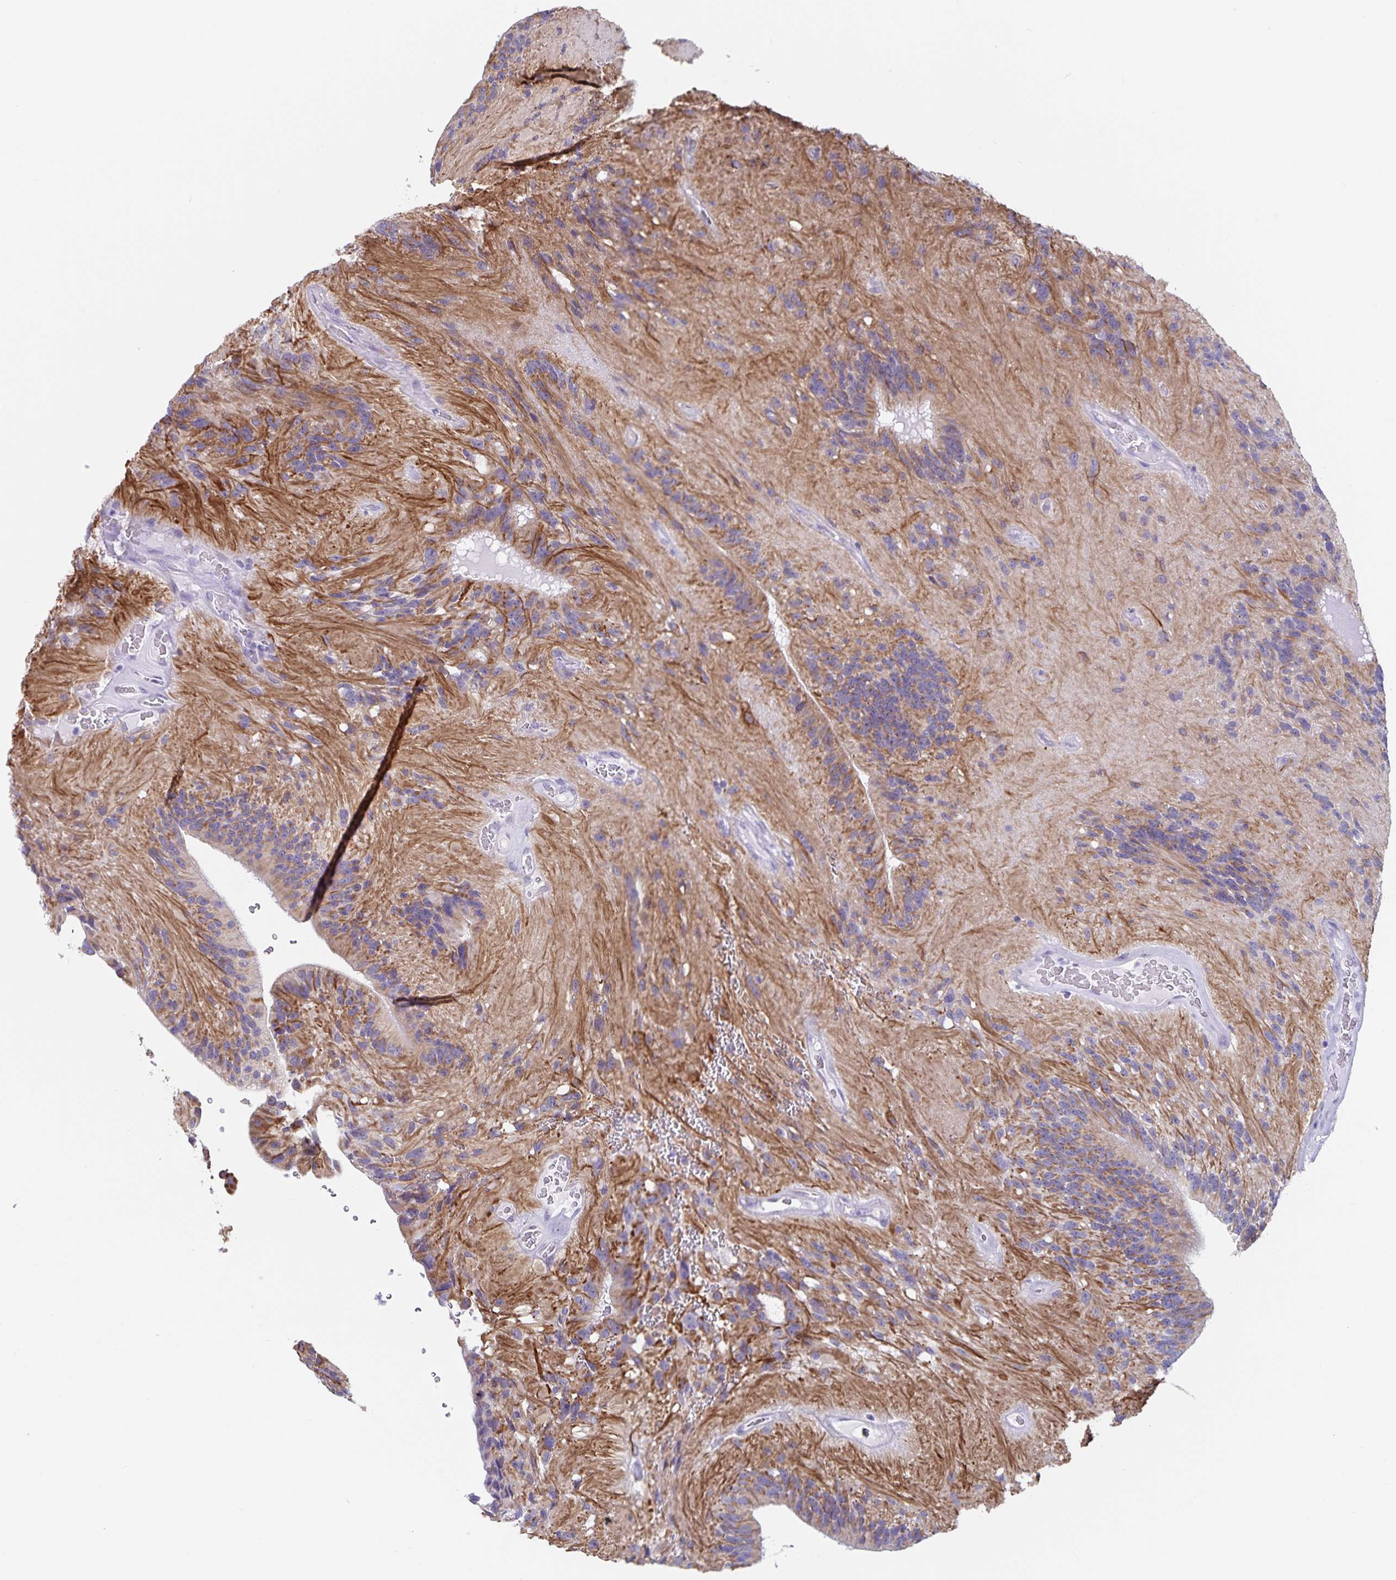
{"staining": {"intensity": "weak", "quantity": "<25%", "location": "cytoplasmic/membranous"}, "tissue": "glioma", "cell_type": "Tumor cells", "image_type": "cancer", "snomed": [{"axis": "morphology", "description": "Glioma, malignant, Low grade"}, {"axis": "topography", "description": "Brain"}], "caption": "This is a micrograph of immunohistochemistry staining of malignant glioma (low-grade), which shows no expression in tumor cells. (DAB (3,3'-diaminobenzidine) immunohistochemistry, high magnification).", "gene": "SYNM", "patient": {"sex": "male", "age": 31}}